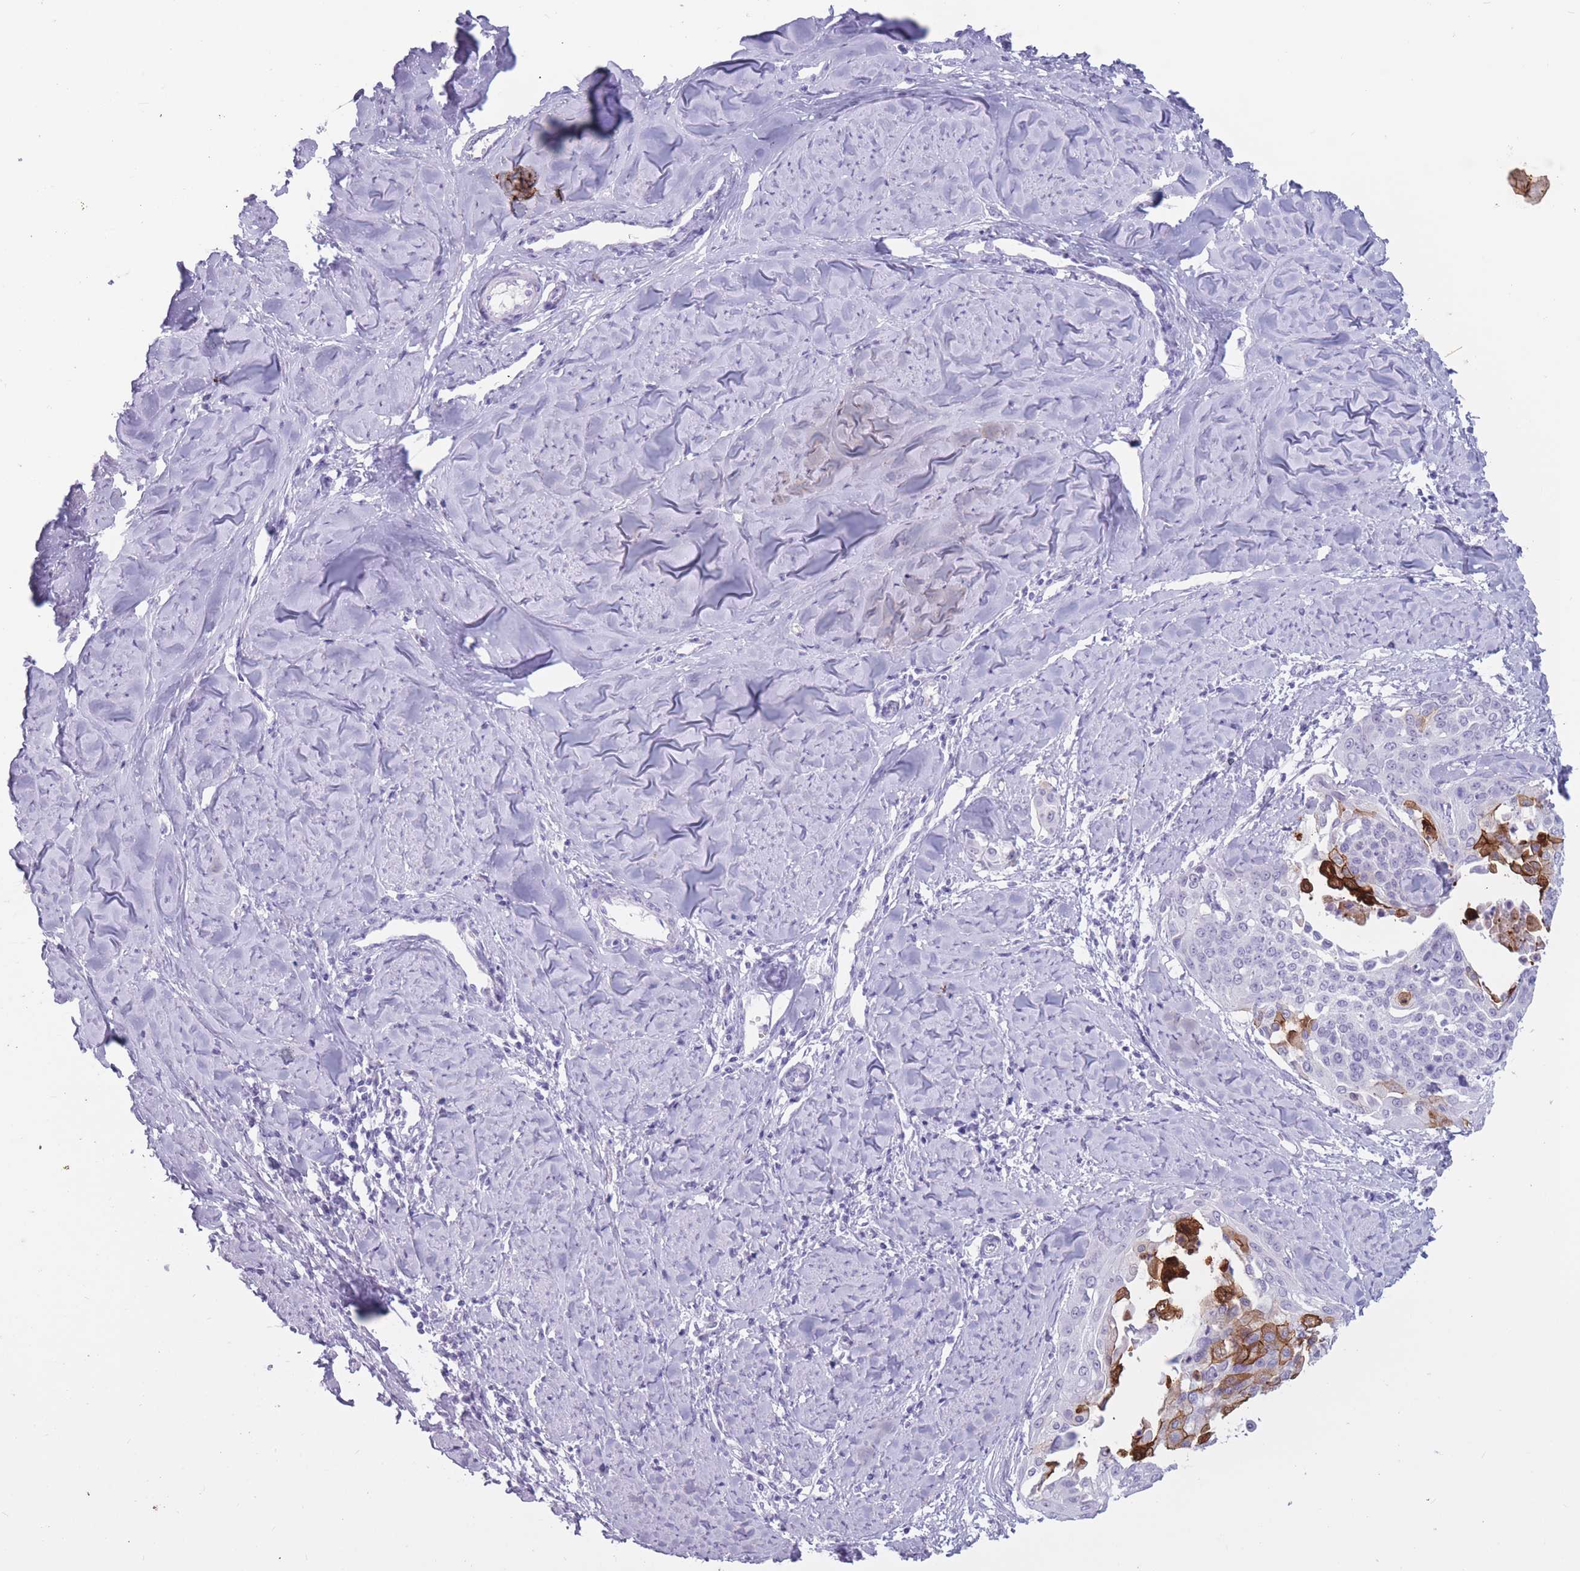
{"staining": {"intensity": "negative", "quantity": "none", "location": "none"}, "tissue": "cervical cancer", "cell_type": "Tumor cells", "image_type": "cancer", "snomed": [{"axis": "morphology", "description": "Squamous cell carcinoma, NOS"}, {"axis": "topography", "description": "Cervix"}], "caption": "DAB (3,3'-diaminobenzidine) immunohistochemical staining of squamous cell carcinoma (cervical) displays no significant expression in tumor cells.", "gene": "PNMA3", "patient": {"sex": "female", "age": 44}}